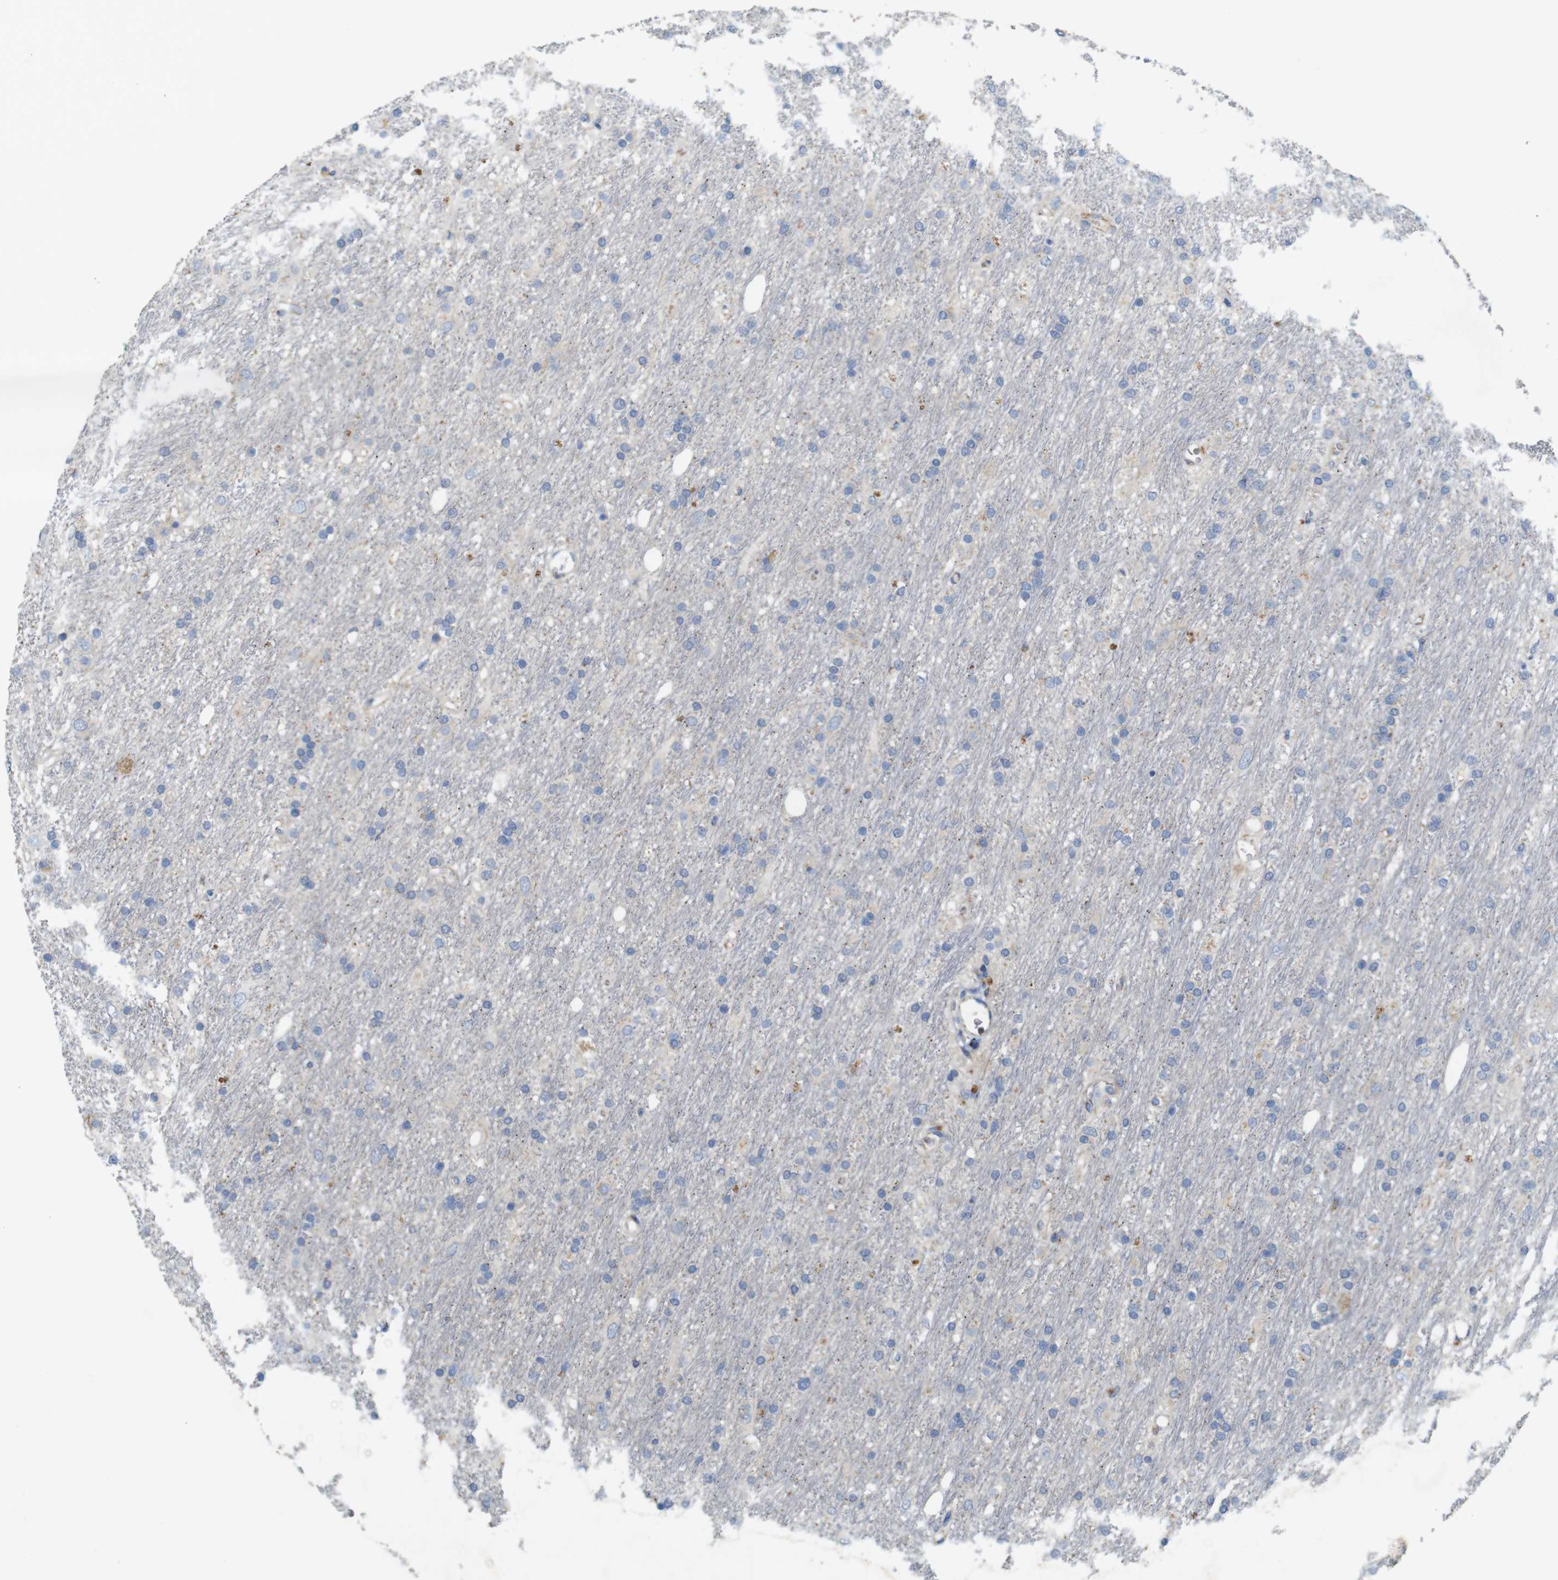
{"staining": {"intensity": "weak", "quantity": "<25%", "location": "cytoplasmic/membranous"}, "tissue": "glioma", "cell_type": "Tumor cells", "image_type": "cancer", "snomed": [{"axis": "morphology", "description": "Glioma, malignant, Low grade"}, {"axis": "topography", "description": "Brain"}], "caption": "Immunohistochemistry photomicrograph of neoplastic tissue: human malignant glioma (low-grade) stained with DAB demonstrates no significant protein expression in tumor cells.", "gene": "NHLRC3", "patient": {"sex": "male", "age": 77}}